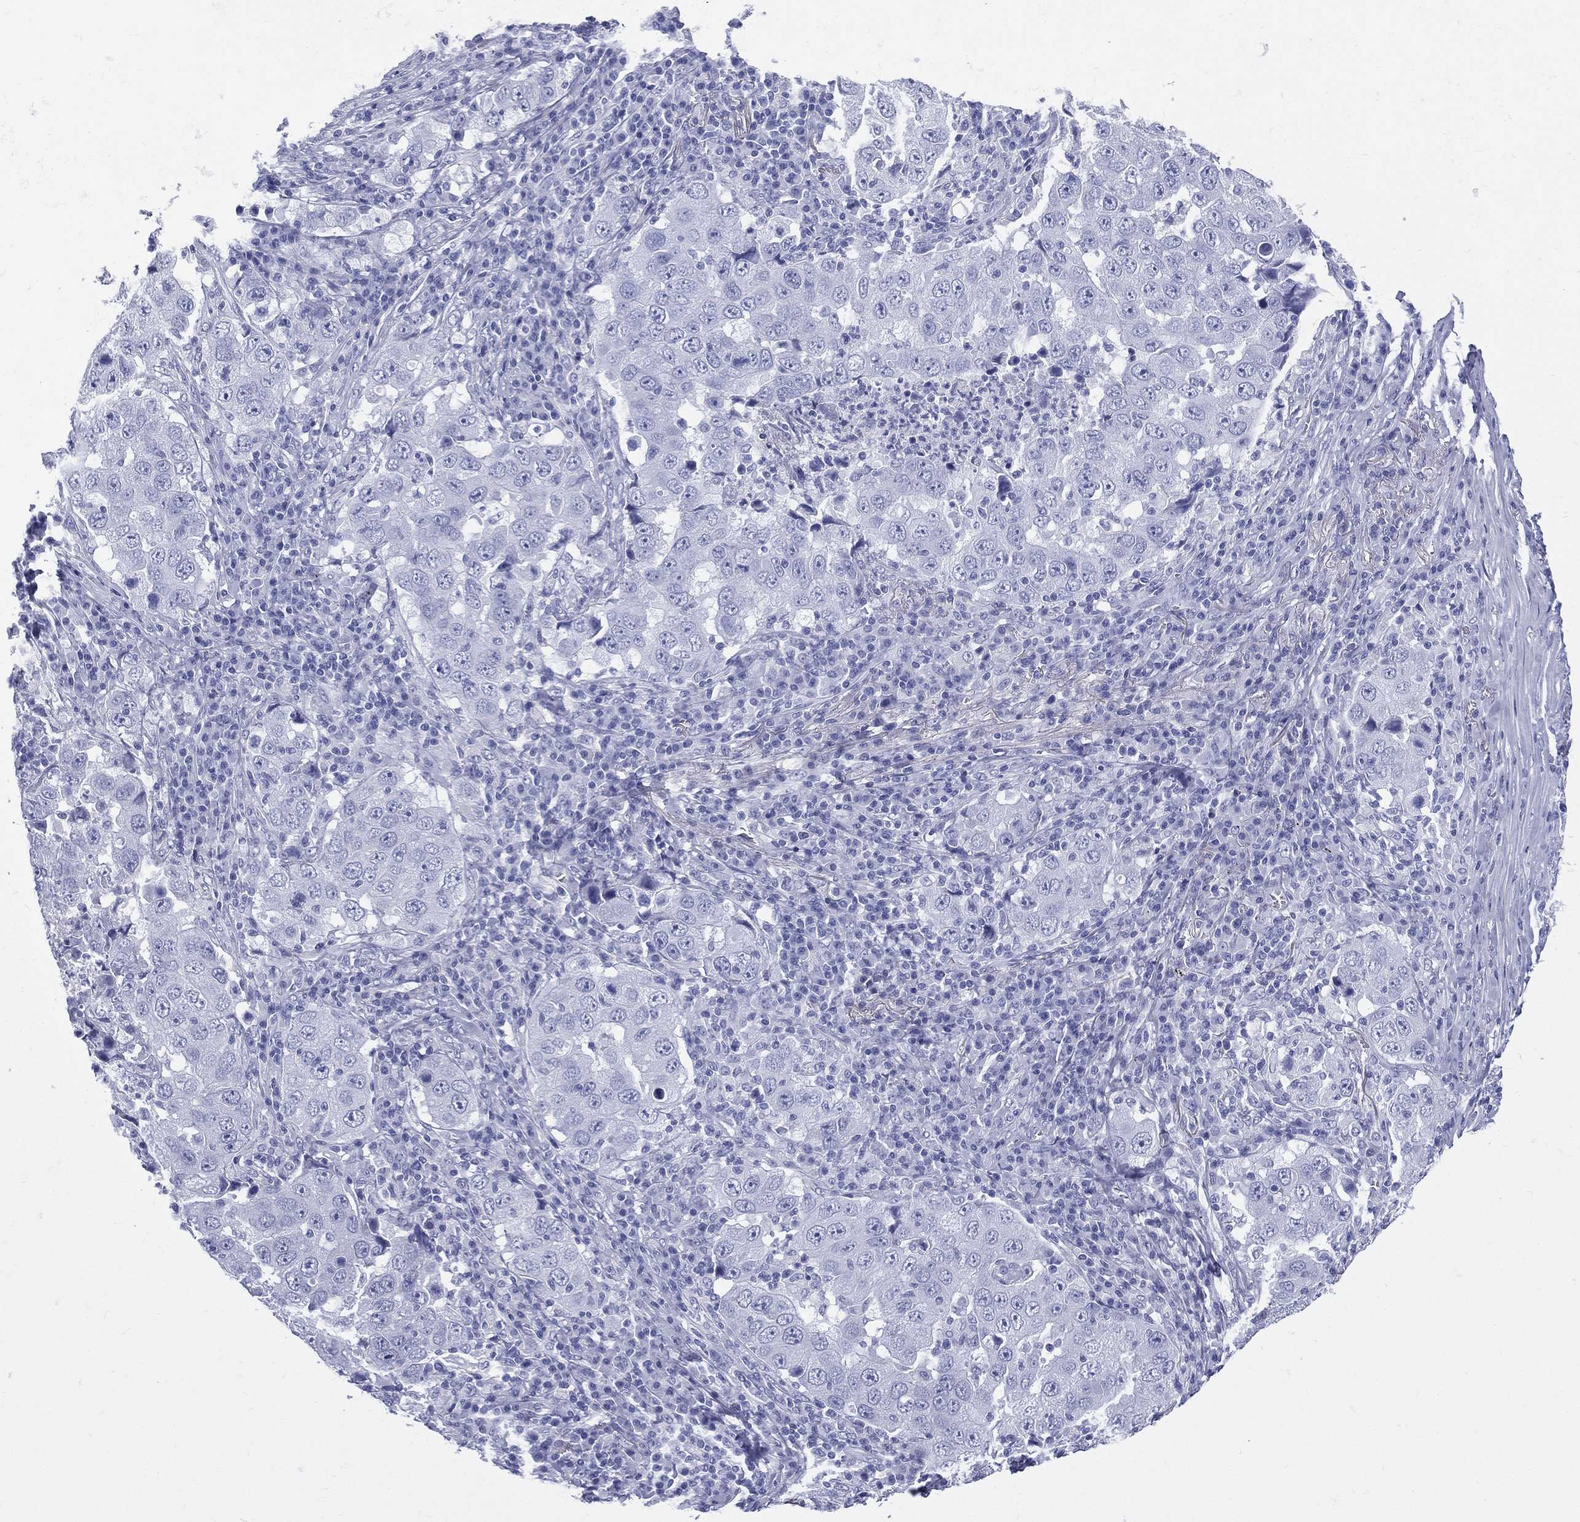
{"staining": {"intensity": "negative", "quantity": "none", "location": "none"}, "tissue": "lung cancer", "cell_type": "Tumor cells", "image_type": "cancer", "snomed": [{"axis": "morphology", "description": "Adenocarcinoma, NOS"}, {"axis": "topography", "description": "Lung"}], "caption": "IHC micrograph of neoplastic tissue: human adenocarcinoma (lung) stained with DAB exhibits no significant protein staining in tumor cells.", "gene": "ETNPPL", "patient": {"sex": "male", "age": 73}}